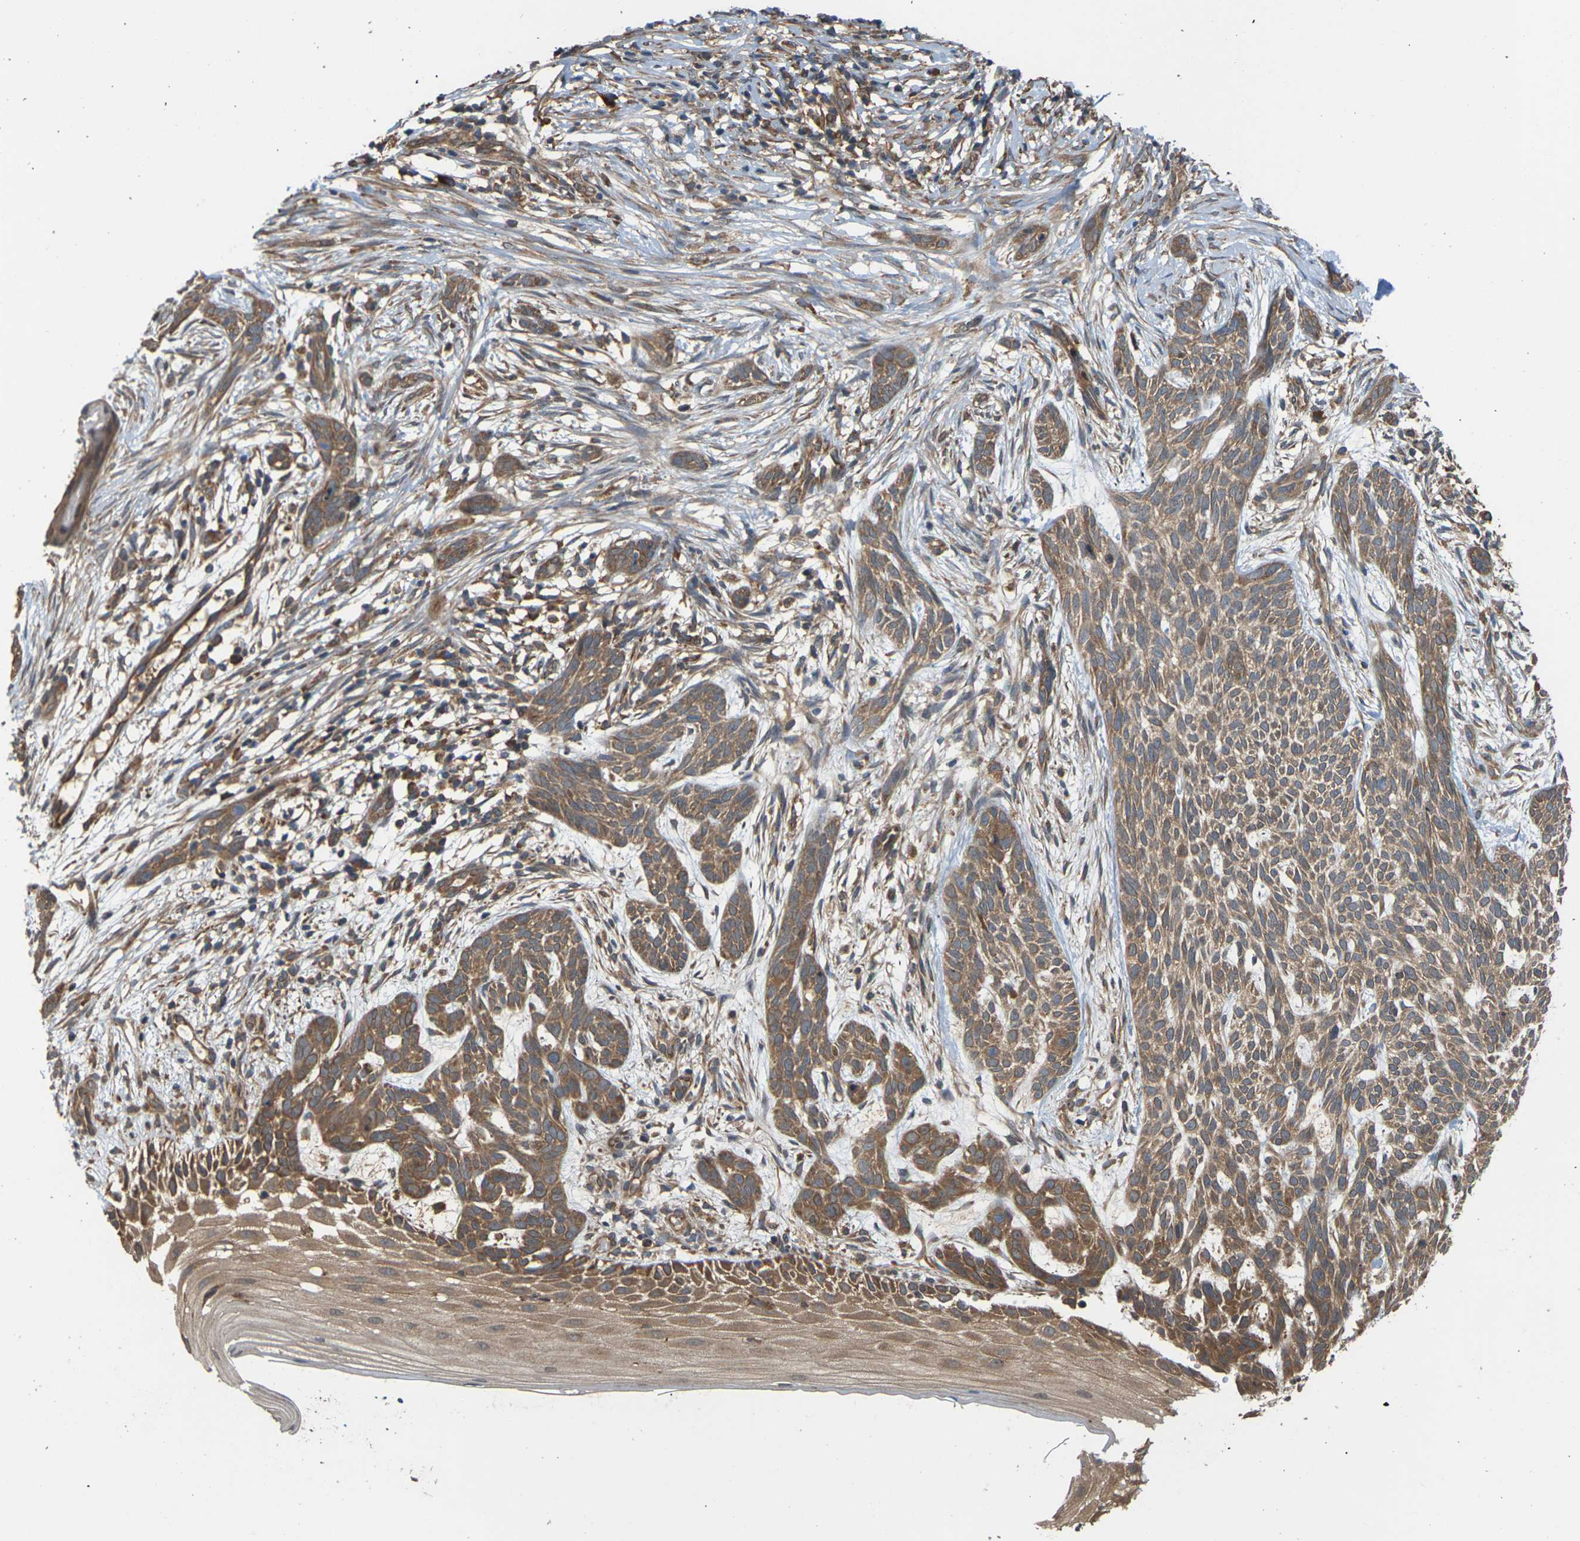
{"staining": {"intensity": "moderate", "quantity": ">75%", "location": "cytoplasmic/membranous"}, "tissue": "skin cancer", "cell_type": "Tumor cells", "image_type": "cancer", "snomed": [{"axis": "morphology", "description": "Basal cell carcinoma"}, {"axis": "topography", "description": "Skin"}], "caption": "Skin basal cell carcinoma tissue reveals moderate cytoplasmic/membranous expression in approximately >75% of tumor cells, visualized by immunohistochemistry.", "gene": "NRAS", "patient": {"sex": "female", "age": 59}}